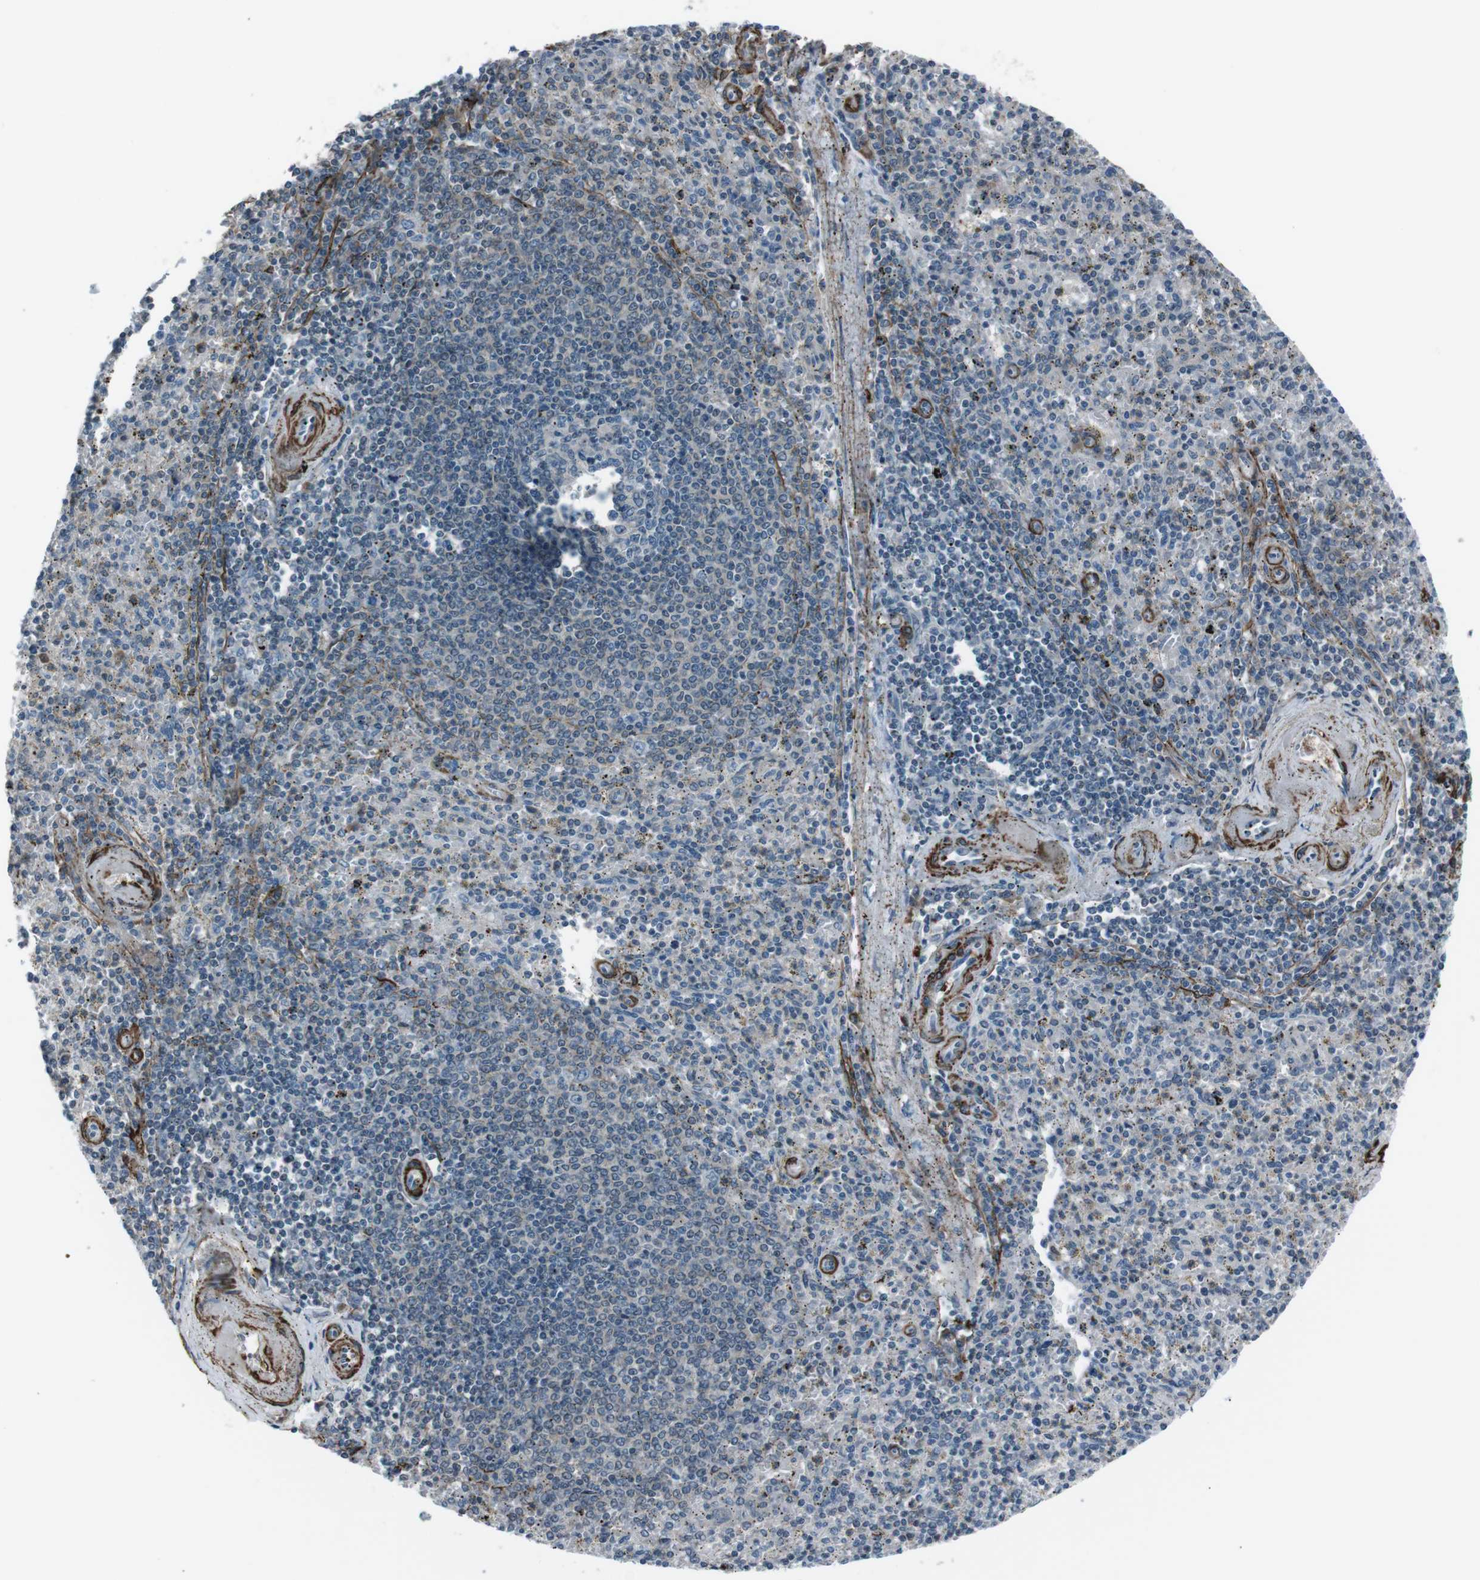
{"staining": {"intensity": "moderate", "quantity": "<25%", "location": "cytoplasmic/membranous"}, "tissue": "spleen", "cell_type": "Cells in red pulp", "image_type": "normal", "snomed": [{"axis": "morphology", "description": "Normal tissue, NOS"}, {"axis": "topography", "description": "Spleen"}], "caption": "A high-resolution image shows immunohistochemistry (IHC) staining of unremarkable spleen, which reveals moderate cytoplasmic/membranous staining in about <25% of cells in red pulp.", "gene": "PDLIM5", "patient": {"sex": "male", "age": 72}}